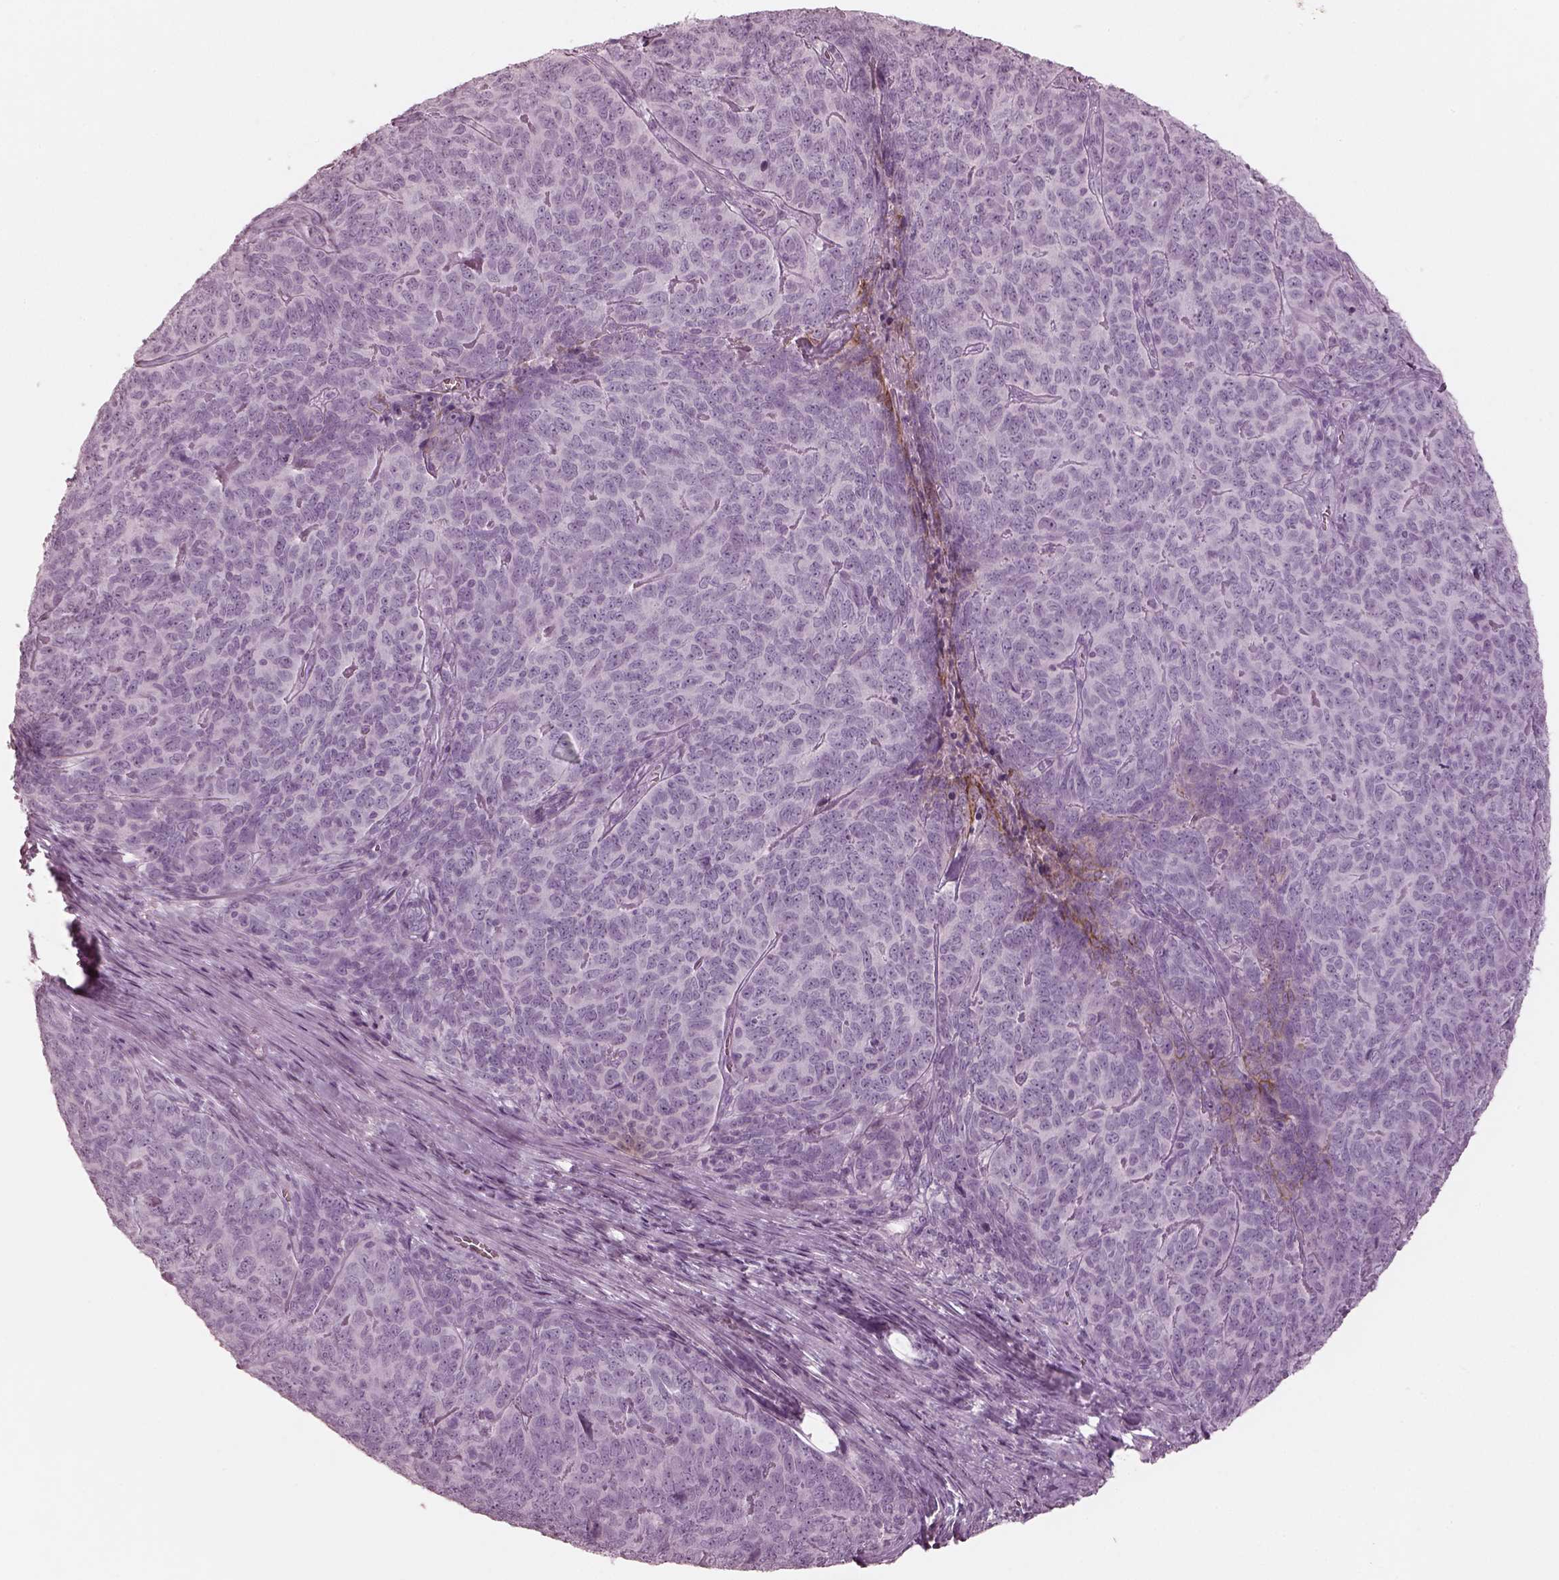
{"staining": {"intensity": "negative", "quantity": "none", "location": "none"}, "tissue": "skin cancer", "cell_type": "Tumor cells", "image_type": "cancer", "snomed": [{"axis": "morphology", "description": "Squamous cell carcinoma, NOS"}, {"axis": "topography", "description": "Skin"}, {"axis": "topography", "description": "Anal"}], "caption": "Skin squamous cell carcinoma stained for a protein using immunohistochemistry exhibits no expression tumor cells.", "gene": "OPN4", "patient": {"sex": "female", "age": 51}}